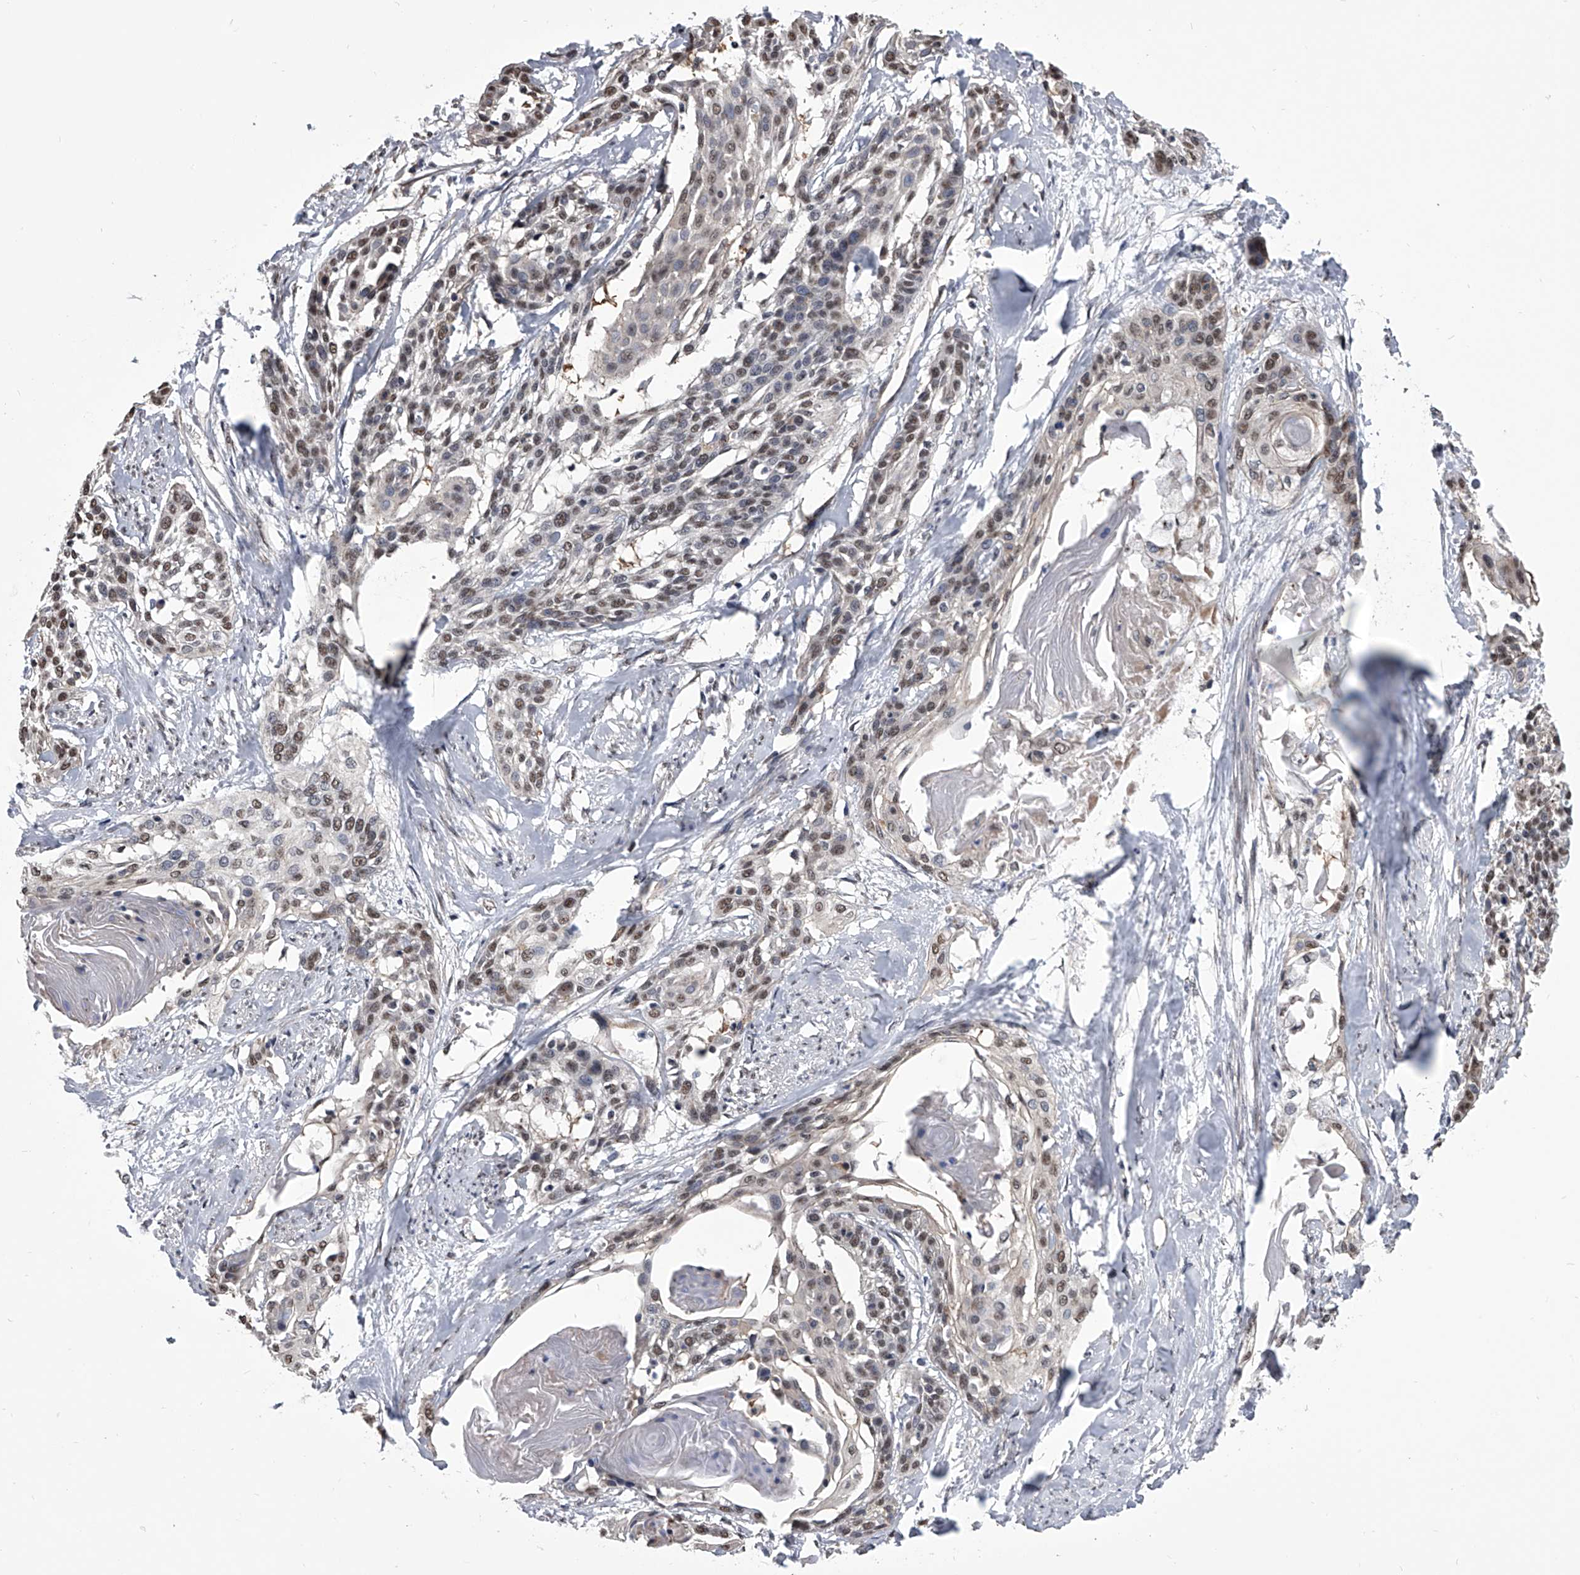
{"staining": {"intensity": "weak", "quantity": ">75%", "location": "nuclear"}, "tissue": "cervical cancer", "cell_type": "Tumor cells", "image_type": "cancer", "snomed": [{"axis": "morphology", "description": "Squamous cell carcinoma, NOS"}, {"axis": "topography", "description": "Cervix"}], "caption": "This histopathology image reveals cervical squamous cell carcinoma stained with IHC to label a protein in brown. The nuclear of tumor cells show weak positivity for the protein. Nuclei are counter-stained blue.", "gene": "ZNF76", "patient": {"sex": "female", "age": 57}}